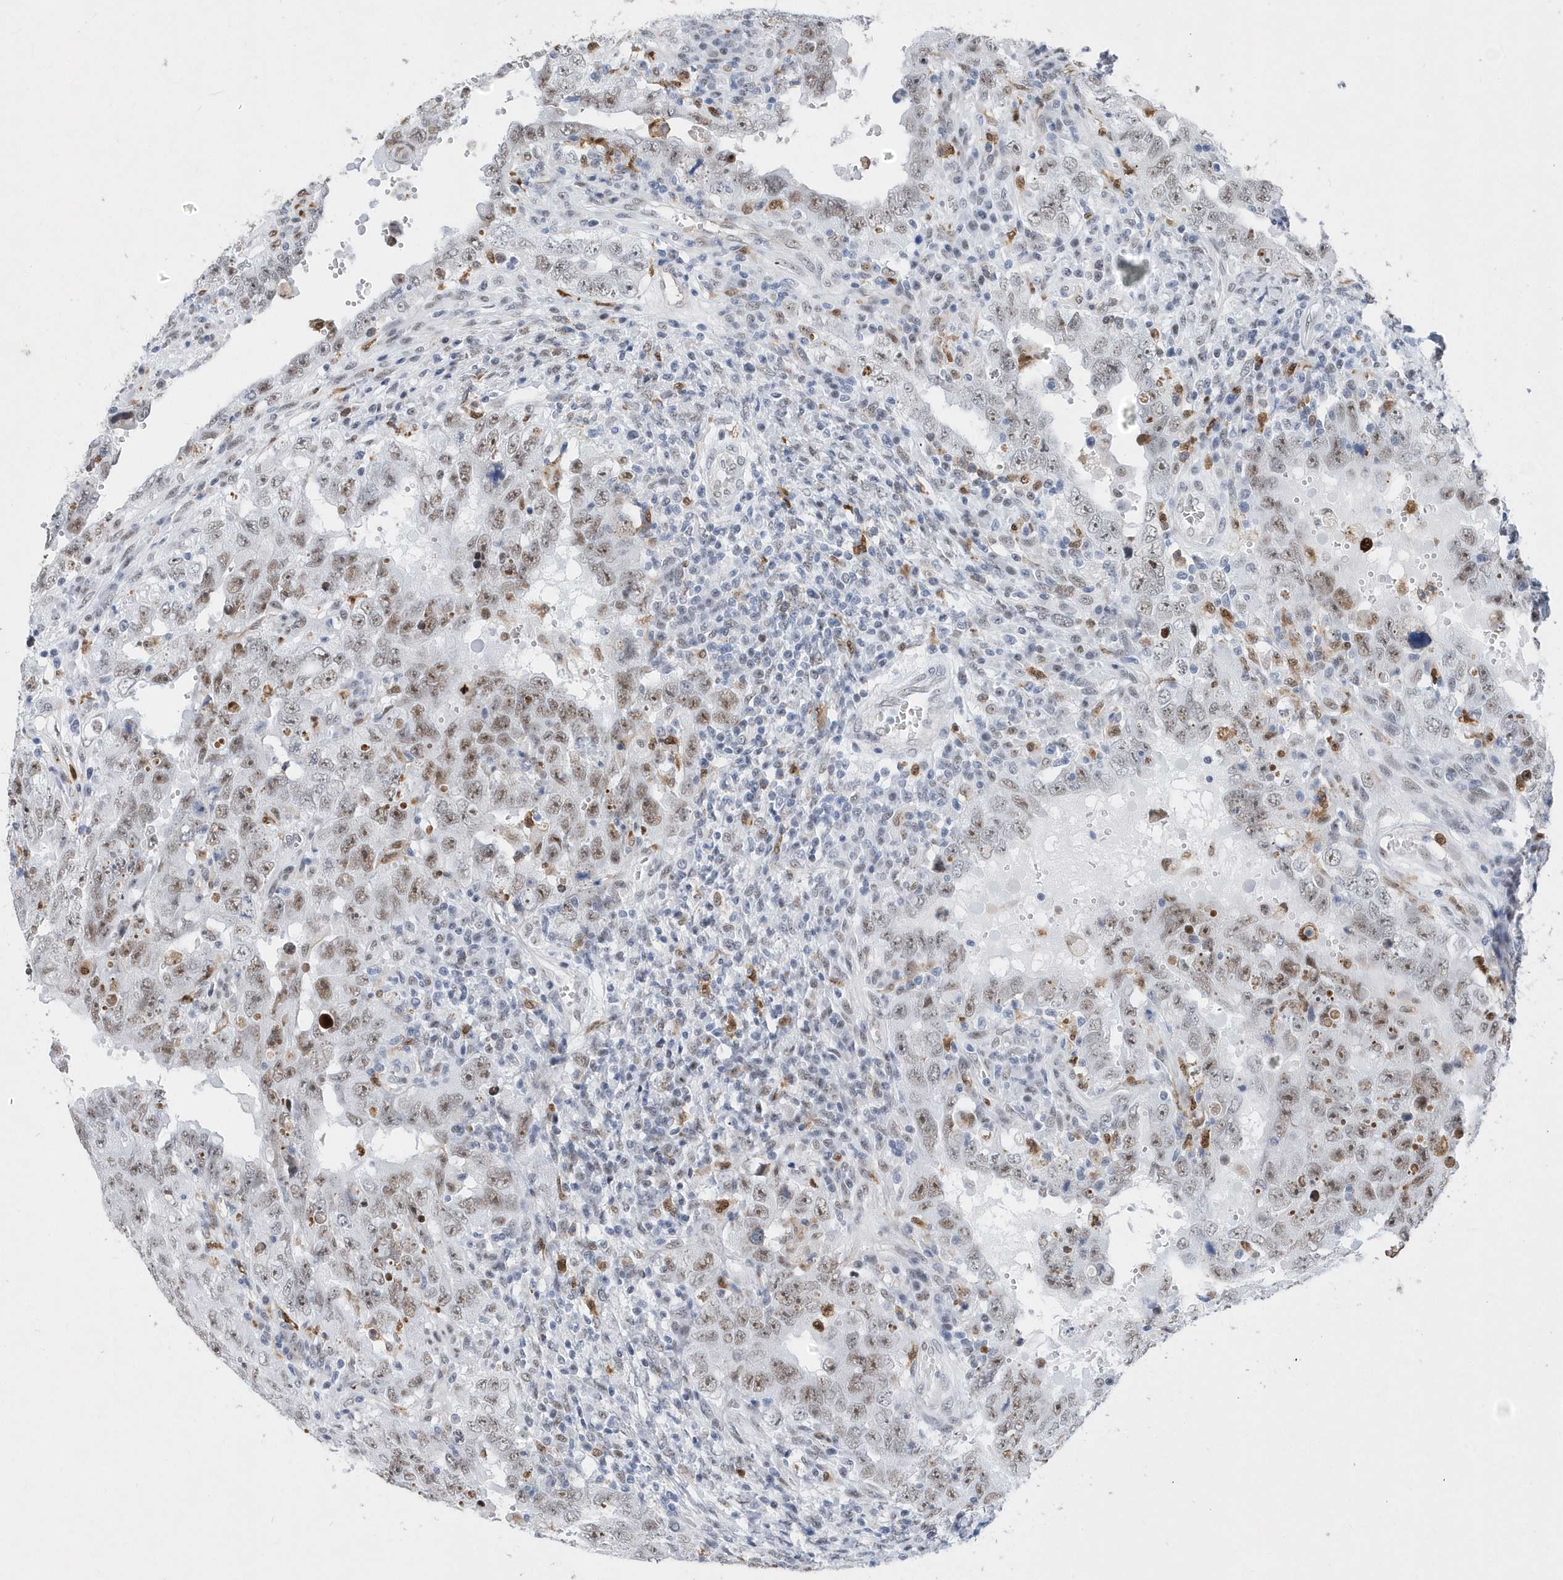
{"staining": {"intensity": "weak", "quantity": "25%-75%", "location": "nuclear"}, "tissue": "testis cancer", "cell_type": "Tumor cells", "image_type": "cancer", "snomed": [{"axis": "morphology", "description": "Carcinoma, Embryonal, NOS"}, {"axis": "topography", "description": "Testis"}], "caption": "Immunohistochemical staining of human testis cancer (embryonal carcinoma) displays low levels of weak nuclear protein positivity in about 25%-75% of tumor cells. The staining is performed using DAB brown chromogen to label protein expression. The nuclei are counter-stained blue using hematoxylin.", "gene": "RPP30", "patient": {"sex": "male", "age": 26}}